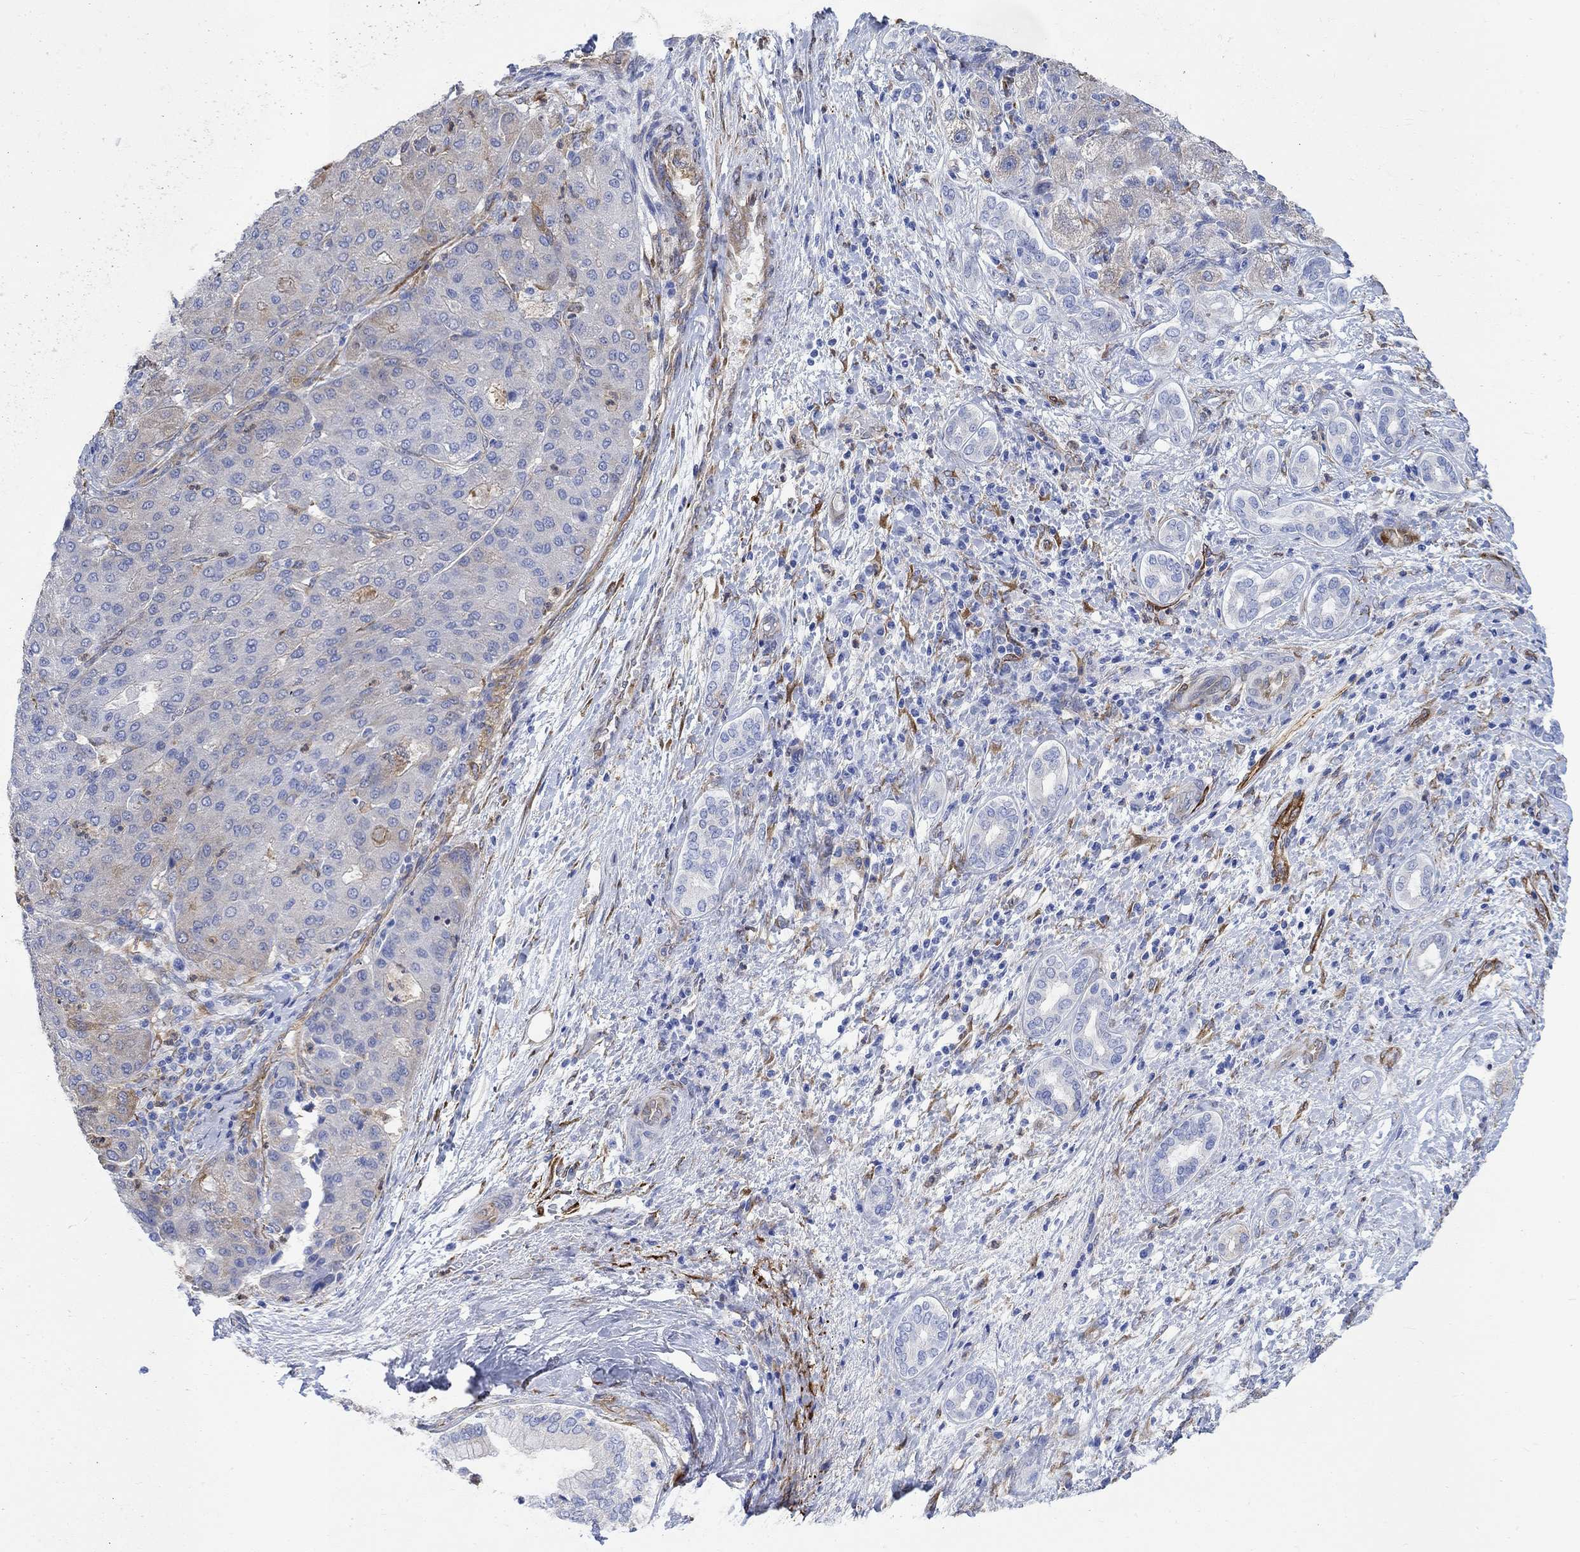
{"staining": {"intensity": "weak", "quantity": "25%-75%", "location": "cytoplasmic/membranous"}, "tissue": "liver cancer", "cell_type": "Tumor cells", "image_type": "cancer", "snomed": [{"axis": "morphology", "description": "Carcinoma, Hepatocellular, NOS"}, {"axis": "topography", "description": "Liver"}], "caption": "Brown immunohistochemical staining in human liver hepatocellular carcinoma reveals weak cytoplasmic/membranous positivity in about 25%-75% of tumor cells.", "gene": "TGM2", "patient": {"sex": "male", "age": 65}}